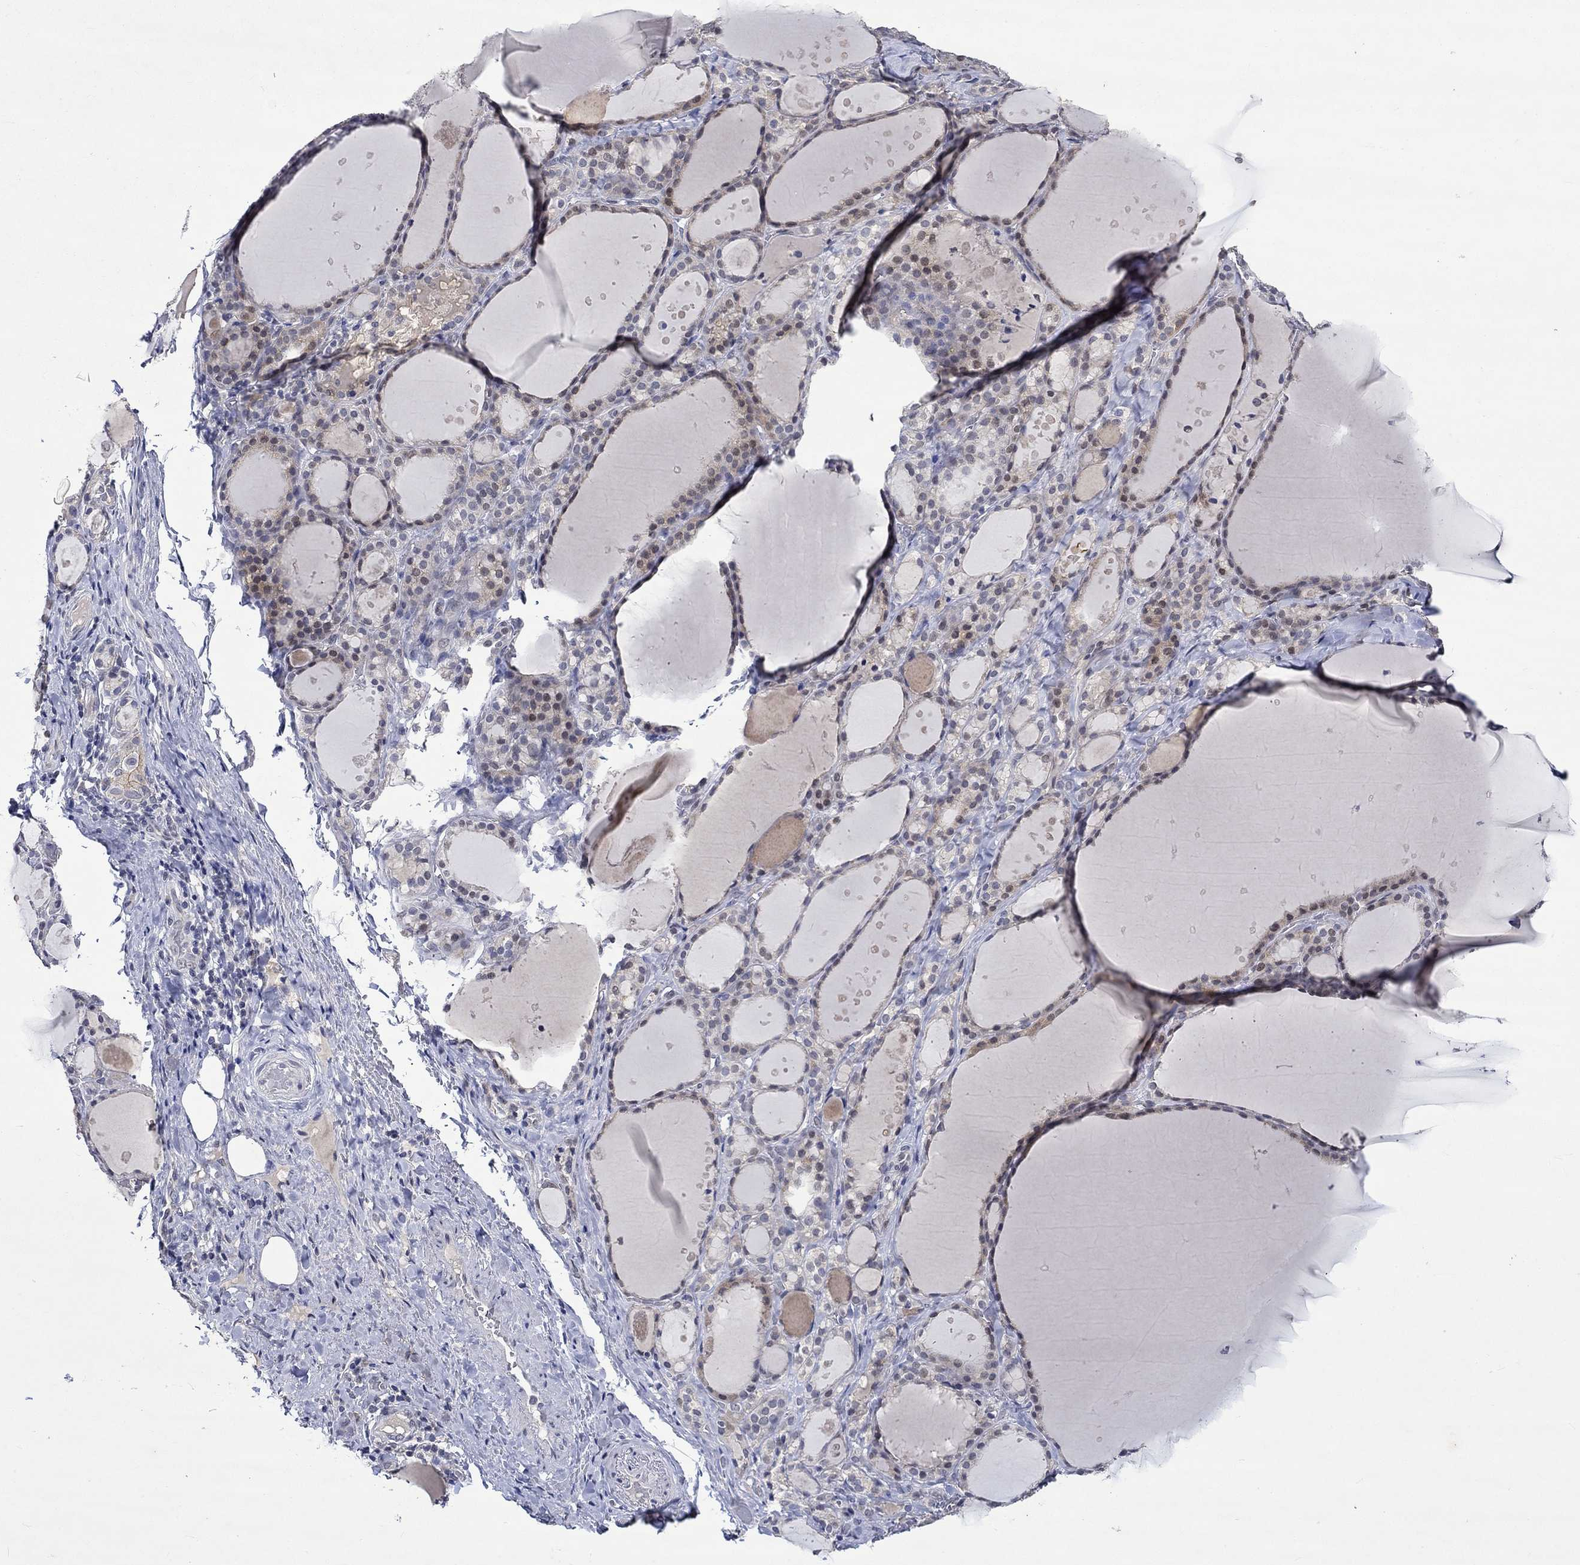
{"staining": {"intensity": "negative", "quantity": "none", "location": "none"}, "tissue": "thyroid gland", "cell_type": "Glandular cells", "image_type": "normal", "snomed": [{"axis": "morphology", "description": "Normal tissue, NOS"}, {"axis": "topography", "description": "Thyroid gland"}], "caption": "The immunohistochemistry photomicrograph has no significant positivity in glandular cells of thyroid gland. The staining is performed using DAB (3,3'-diaminobenzidine) brown chromogen with nuclei counter-stained in using hematoxylin.", "gene": "DDX3Y", "patient": {"sex": "male", "age": 68}}